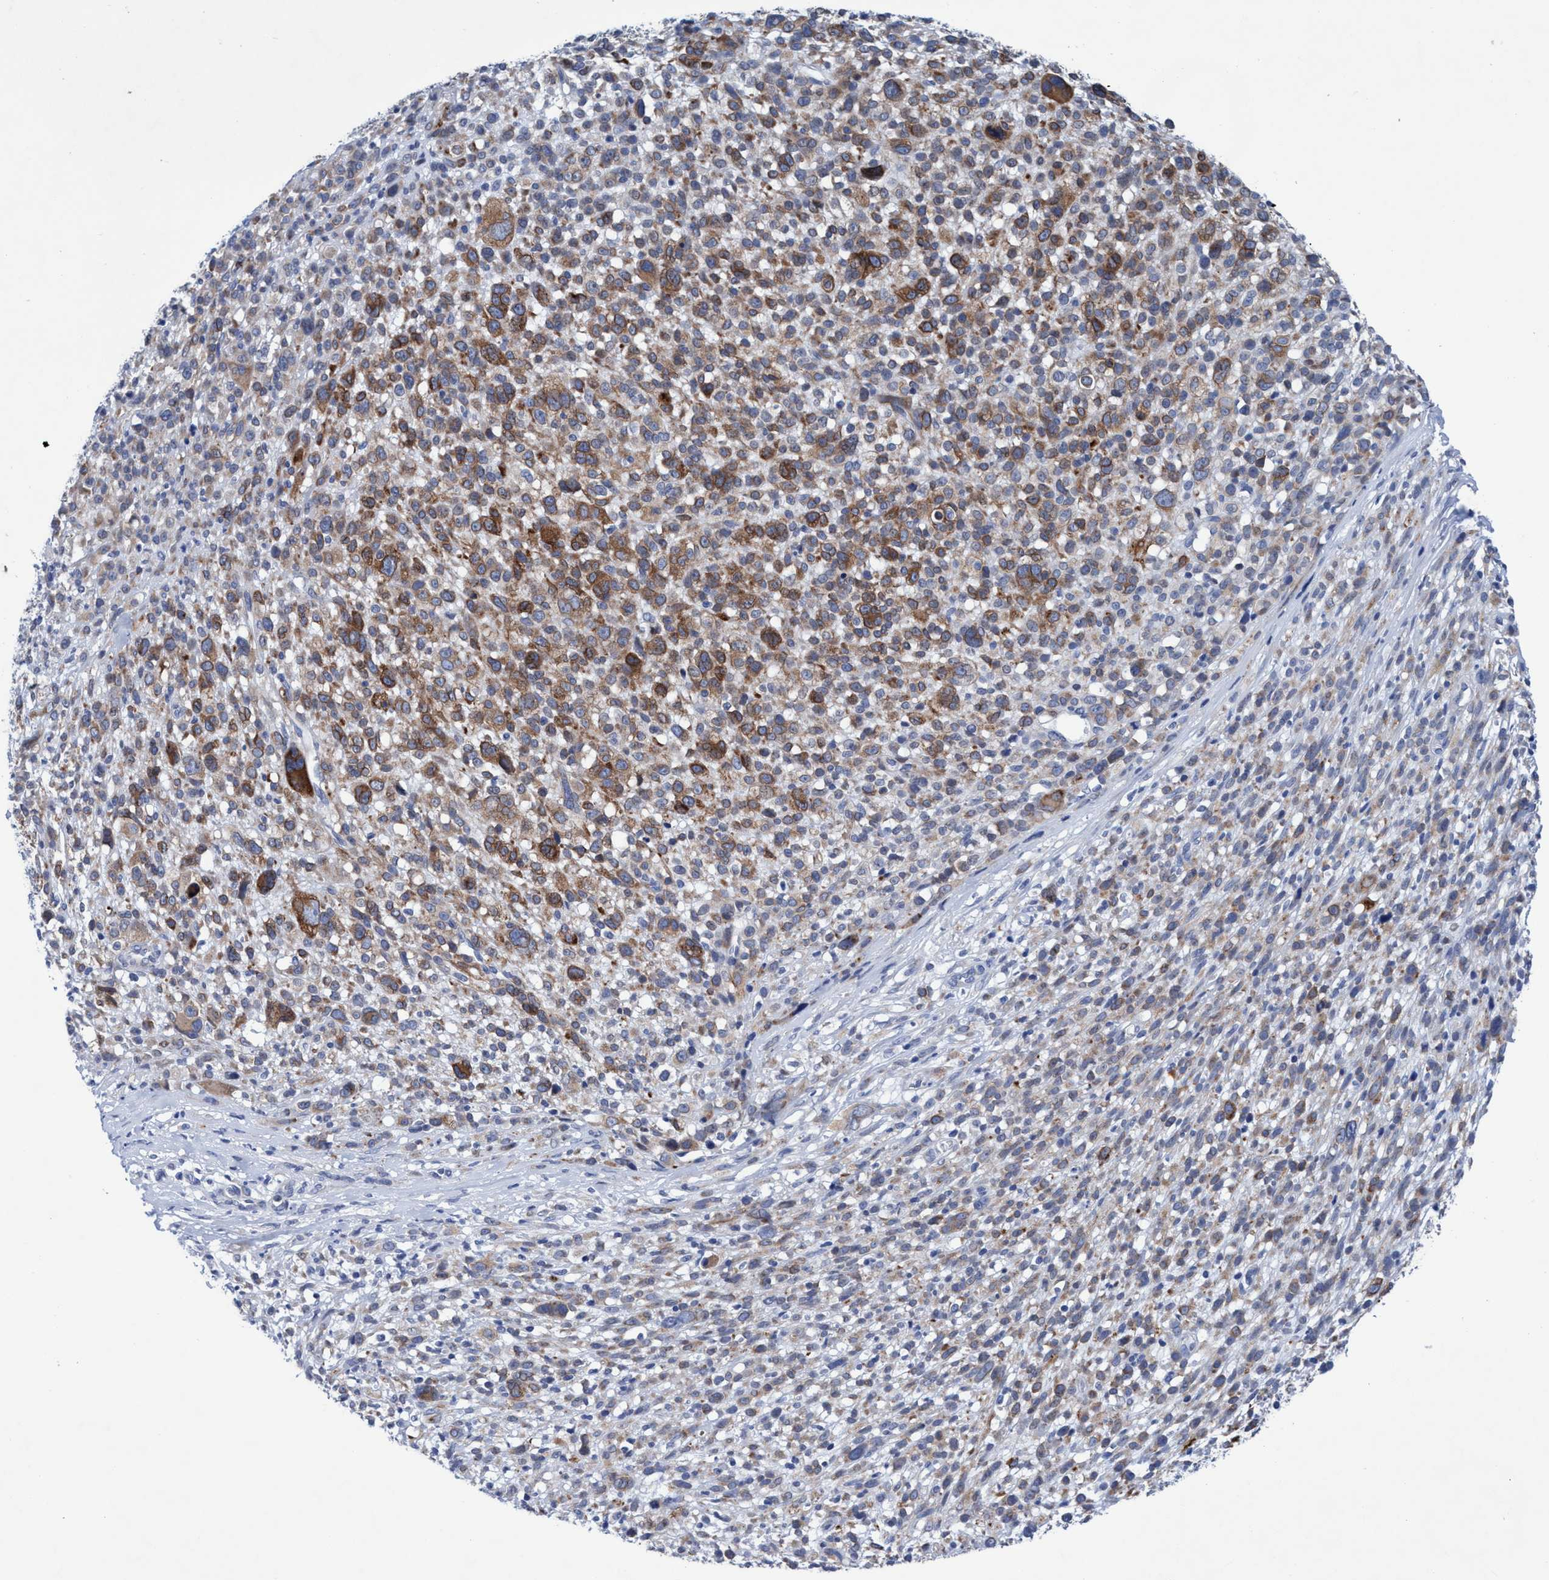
{"staining": {"intensity": "moderate", "quantity": "25%-75%", "location": "cytoplasmic/membranous"}, "tissue": "melanoma", "cell_type": "Tumor cells", "image_type": "cancer", "snomed": [{"axis": "morphology", "description": "Malignant melanoma, NOS"}, {"axis": "topography", "description": "Skin"}], "caption": "DAB (3,3'-diaminobenzidine) immunohistochemical staining of malignant melanoma reveals moderate cytoplasmic/membranous protein staining in about 25%-75% of tumor cells. The protein of interest is stained brown, and the nuclei are stained in blue (DAB IHC with brightfield microscopy, high magnification).", "gene": "RSAD1", "patient": {"sex": "female", "age": 55}}